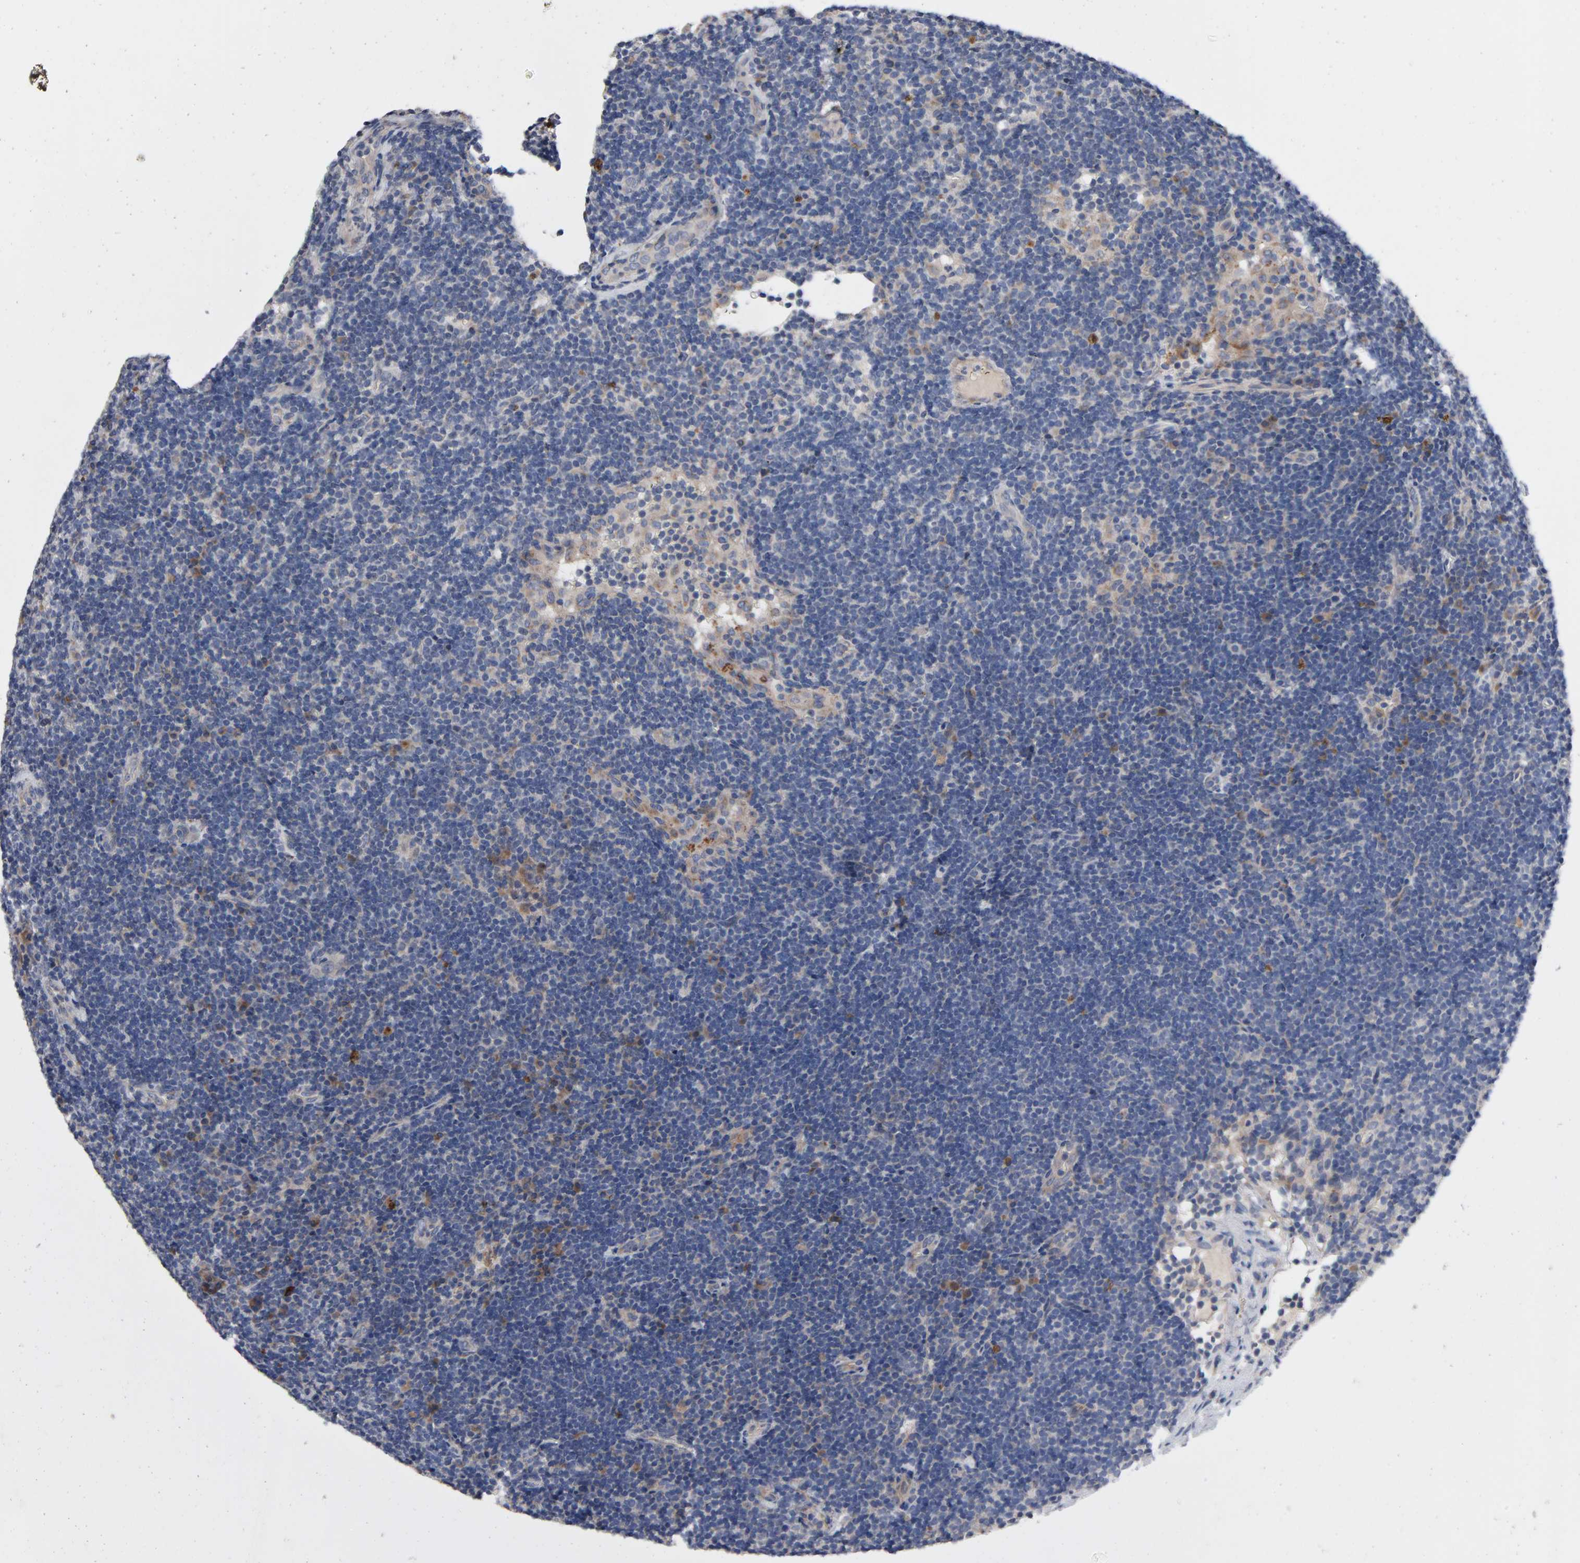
{"staining": {"intensity": "weak", "quantity": "<25%", "location": "cytoplasmic/membranous"}, "tissue": "lymphoma", "cell_type": "Tumor cells", "image_type": "cancer", "snomed": [{"axis": "morphology", "description": "Malignant lymphoma, non-Hodgkin's type, Low grade"}, {"axis": "topography", "description": "Lymph node"}], "caption": "Tumor cells are negative for protein expression in human low-grade malignant lymphoma, non-Hodgkin's type.", "gene": "CCDC134", "patient": {"sex": "male", "age": 70}}